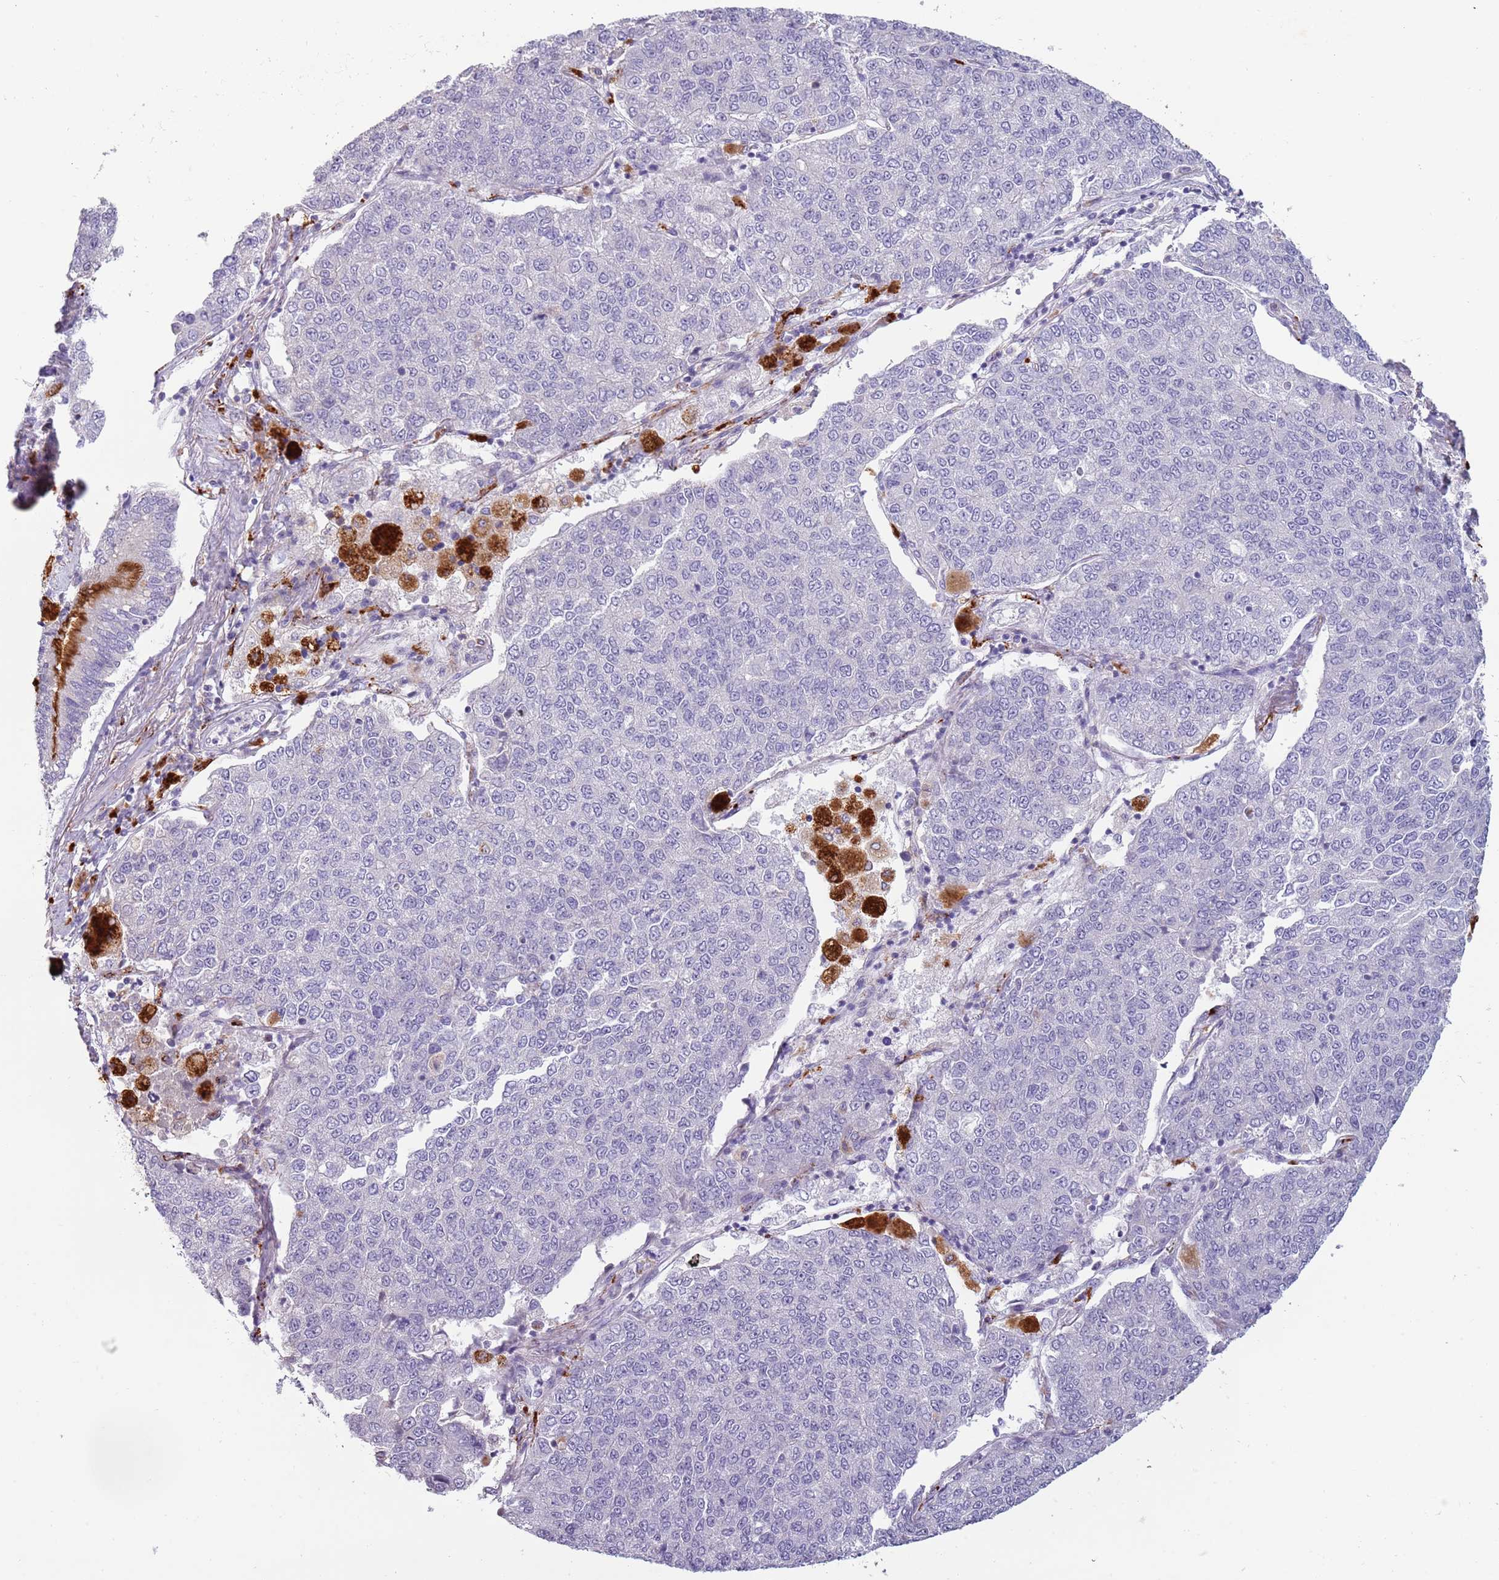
{"staining": {"intensity": "negative", "quantity": "none", "location": "none"}, "tissue": "lung cancer", "cell_type": "Tumor cells", "image_type": "cancer", "snomed": [{"axis": "morphology", "description": "Squamous cell carcinoma, NOS"}, {"axis": "topography", "description": "Lung"}], "caption": "Squamous cell carcinoma (lung) stained for a protein using immunohistochemistry (IHC) demonstrates no positivity tumor cells.", "gene": "NWD2", "patient": {"sex": "female", "age": 70}}